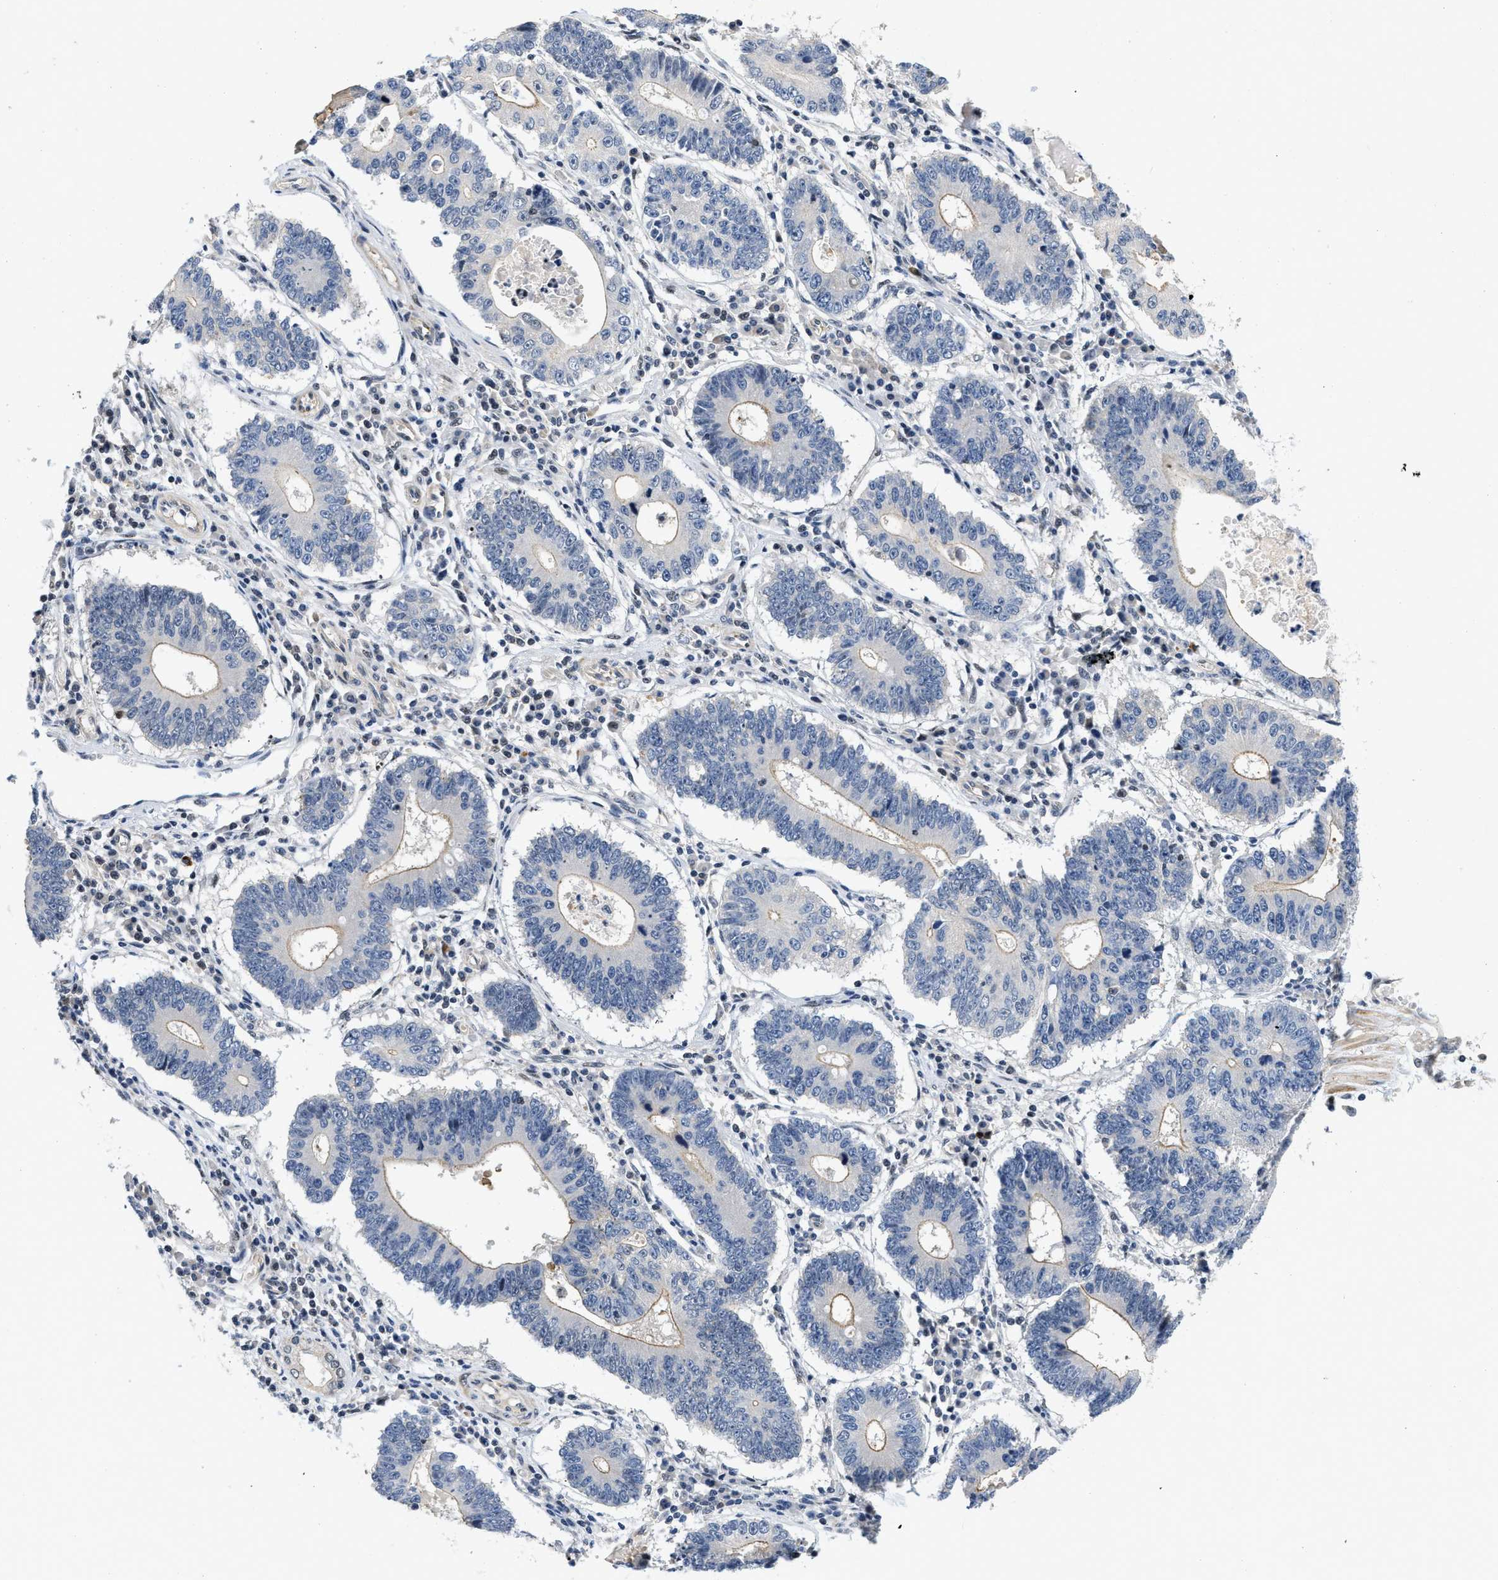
{"staining": {"intensity": "weak", "quantity": "25%-75%", "location": "cytoplasmic/membranous"}, "tissue": "stomach cancer", "cell_type": "Tumor cells", "image_type": "cancer", "snomed": [{"axis": "morphology", "description": "Adenocarcinoma, NOS"}, {"axis": "topography", "description": "Stomach"}], "caption": "A brown stain highlights weak cytoplasmic/membranous expression of a protein in human stomach adenocarcinoma tumor cells.", "gene": "VIP", "patient": {"sex": "male", "age": 59}}